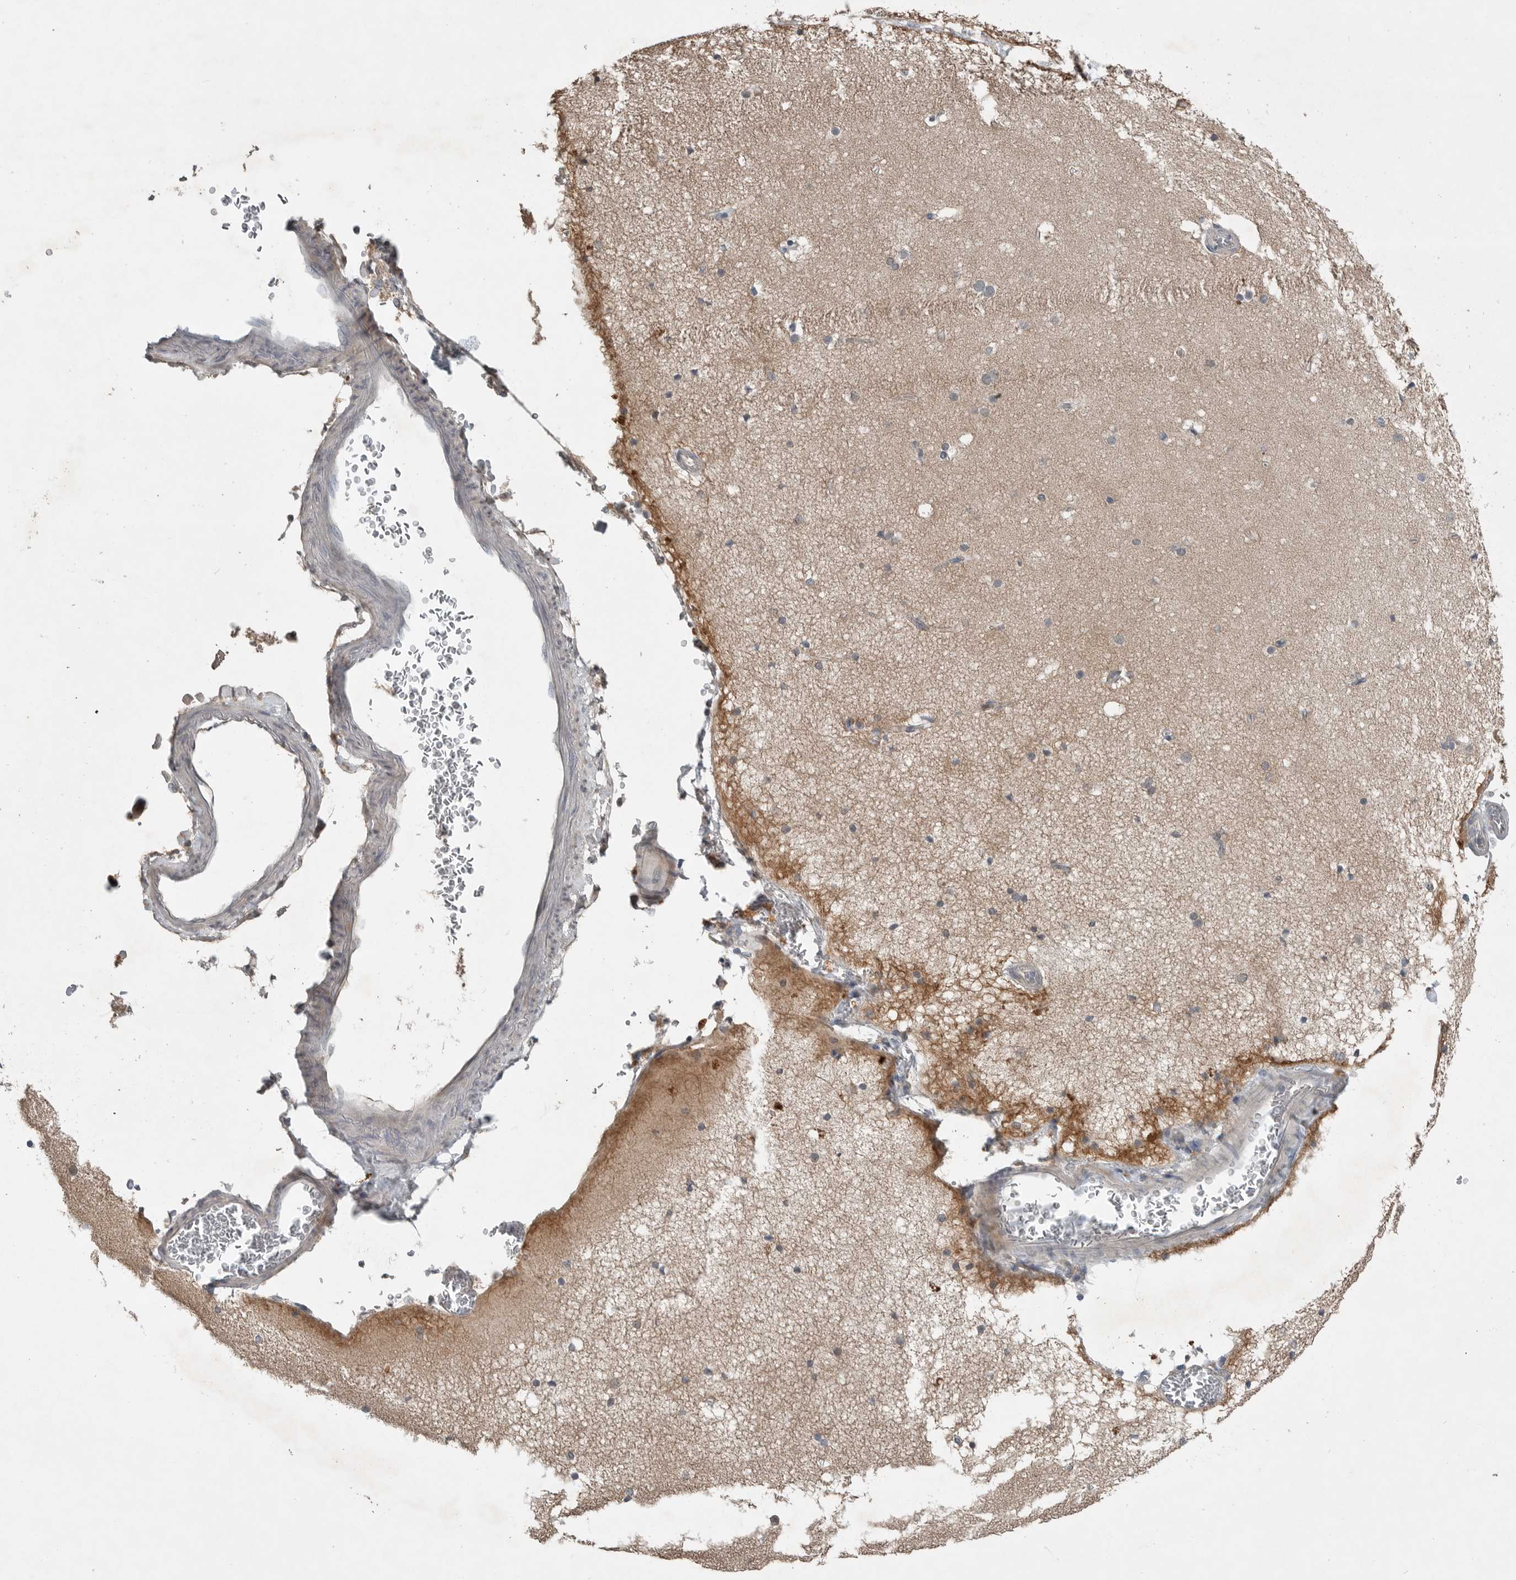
{"staining": {"intensity": "weak", "quantity": ">75%", "location": "cytoplasmic/membranous"}, "tissue": "cerebral cortex", "cell_type": "Endothelial cells", "image_type": "normal", "snomed": [{"axis": "morphology", "description": "Normal tissue, NOS"}, {"axis": "topography", "description": "Cerebral cortex"}], "caption": "Cerebral cortex stained with a brown dye shows weak cytoplasmic/membranous positive expression in about >75% of endothelial cells.", "gene": "MFAP3L", "patient": {"sex": "male", "age": 57}}